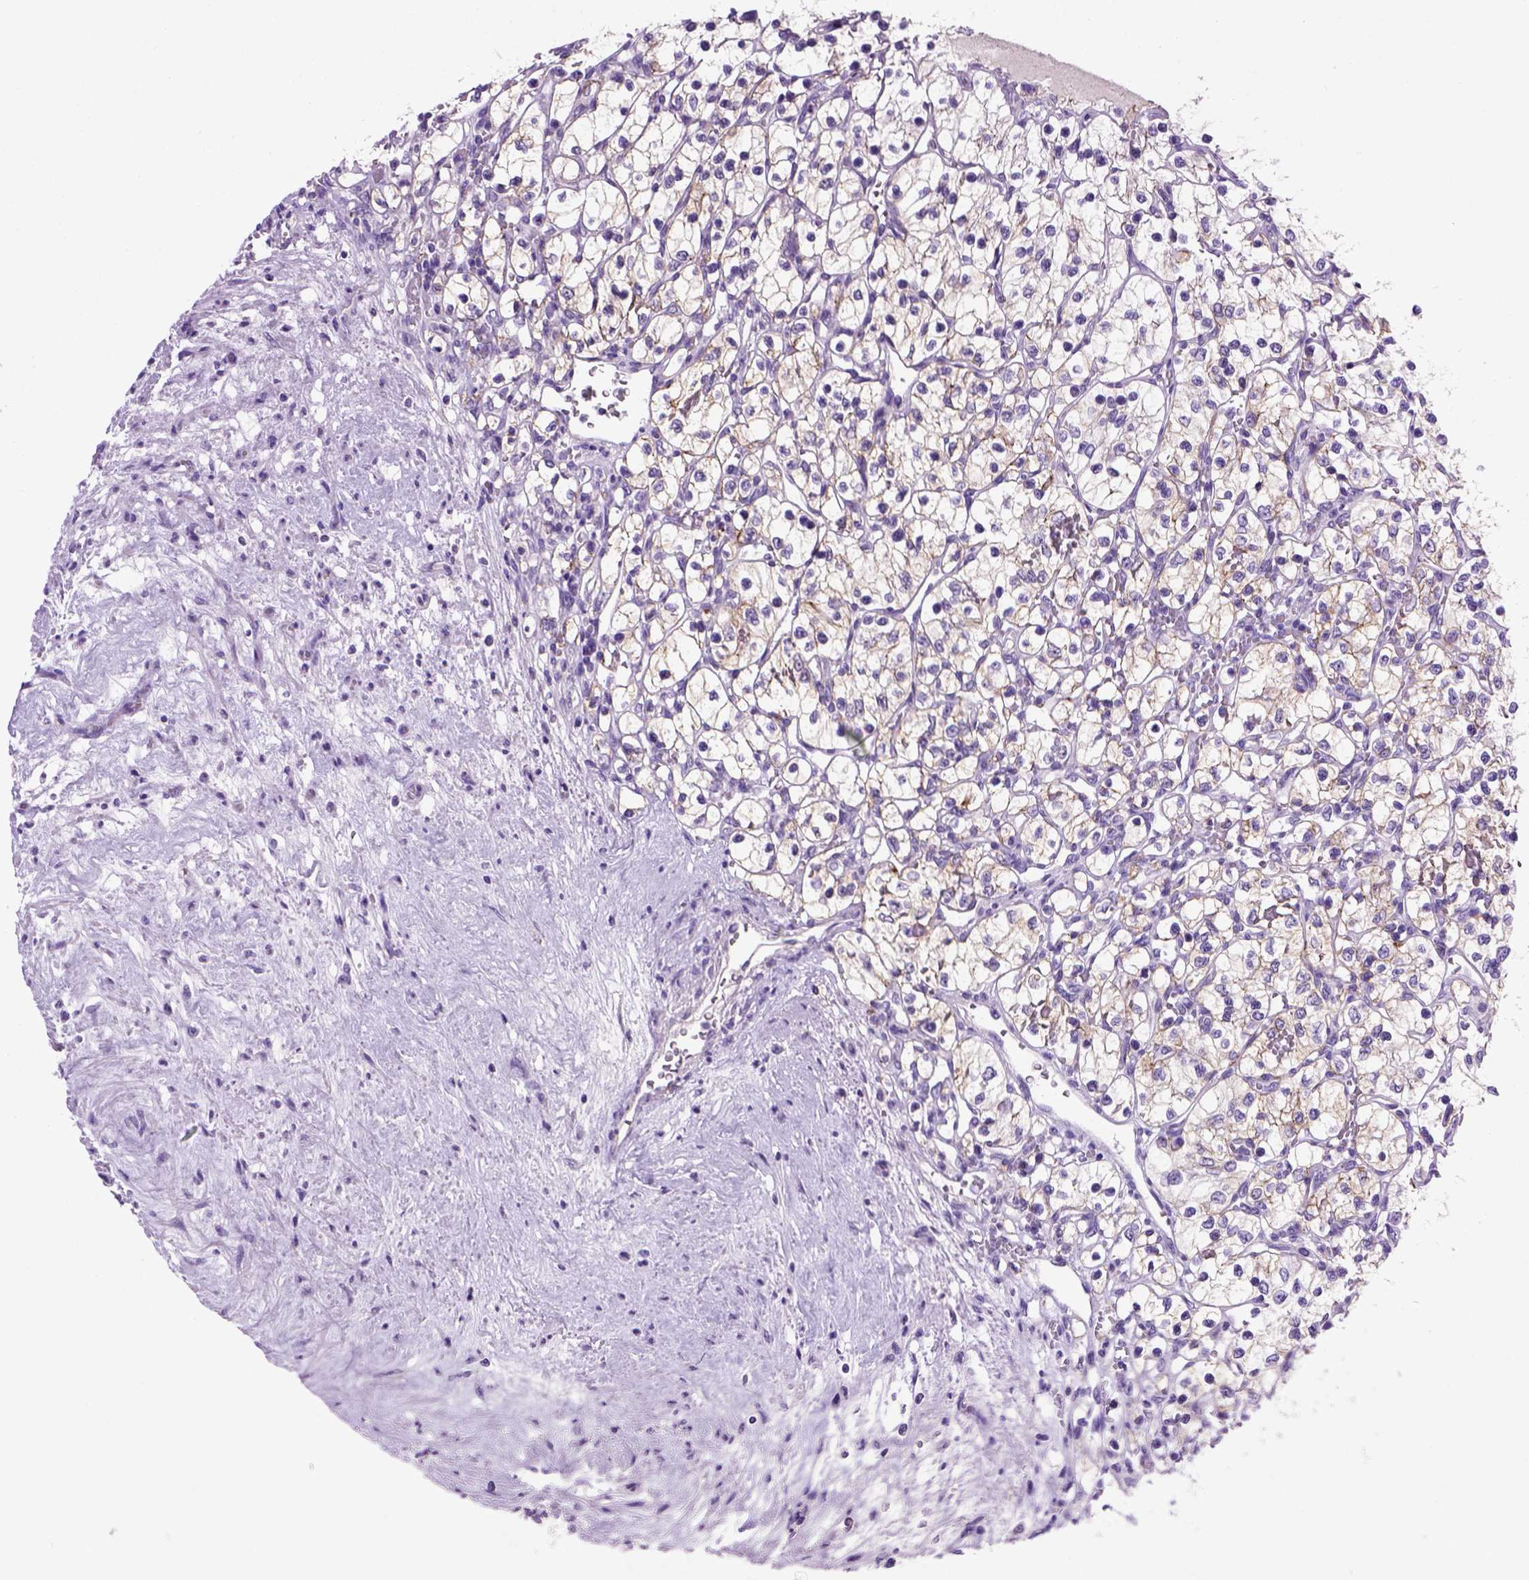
{"staining": {"intensity": "negative", "quantity": "none", "location": "none"}, "tissue": "renal cancer", "cell_type": "Tumor cells", "image_type": "cancer", "snomed": [{"axis": "morphology", "description": "Adenocarcinoma, NOS"}, {"axis": "topography", "description": "Kidney"}], "caption": "A micrograph of human renal adenocarcinoma is negative for staining in tumor cells.", "gene": "CDH1", "patient": {"sex": "female", "age": 69}}